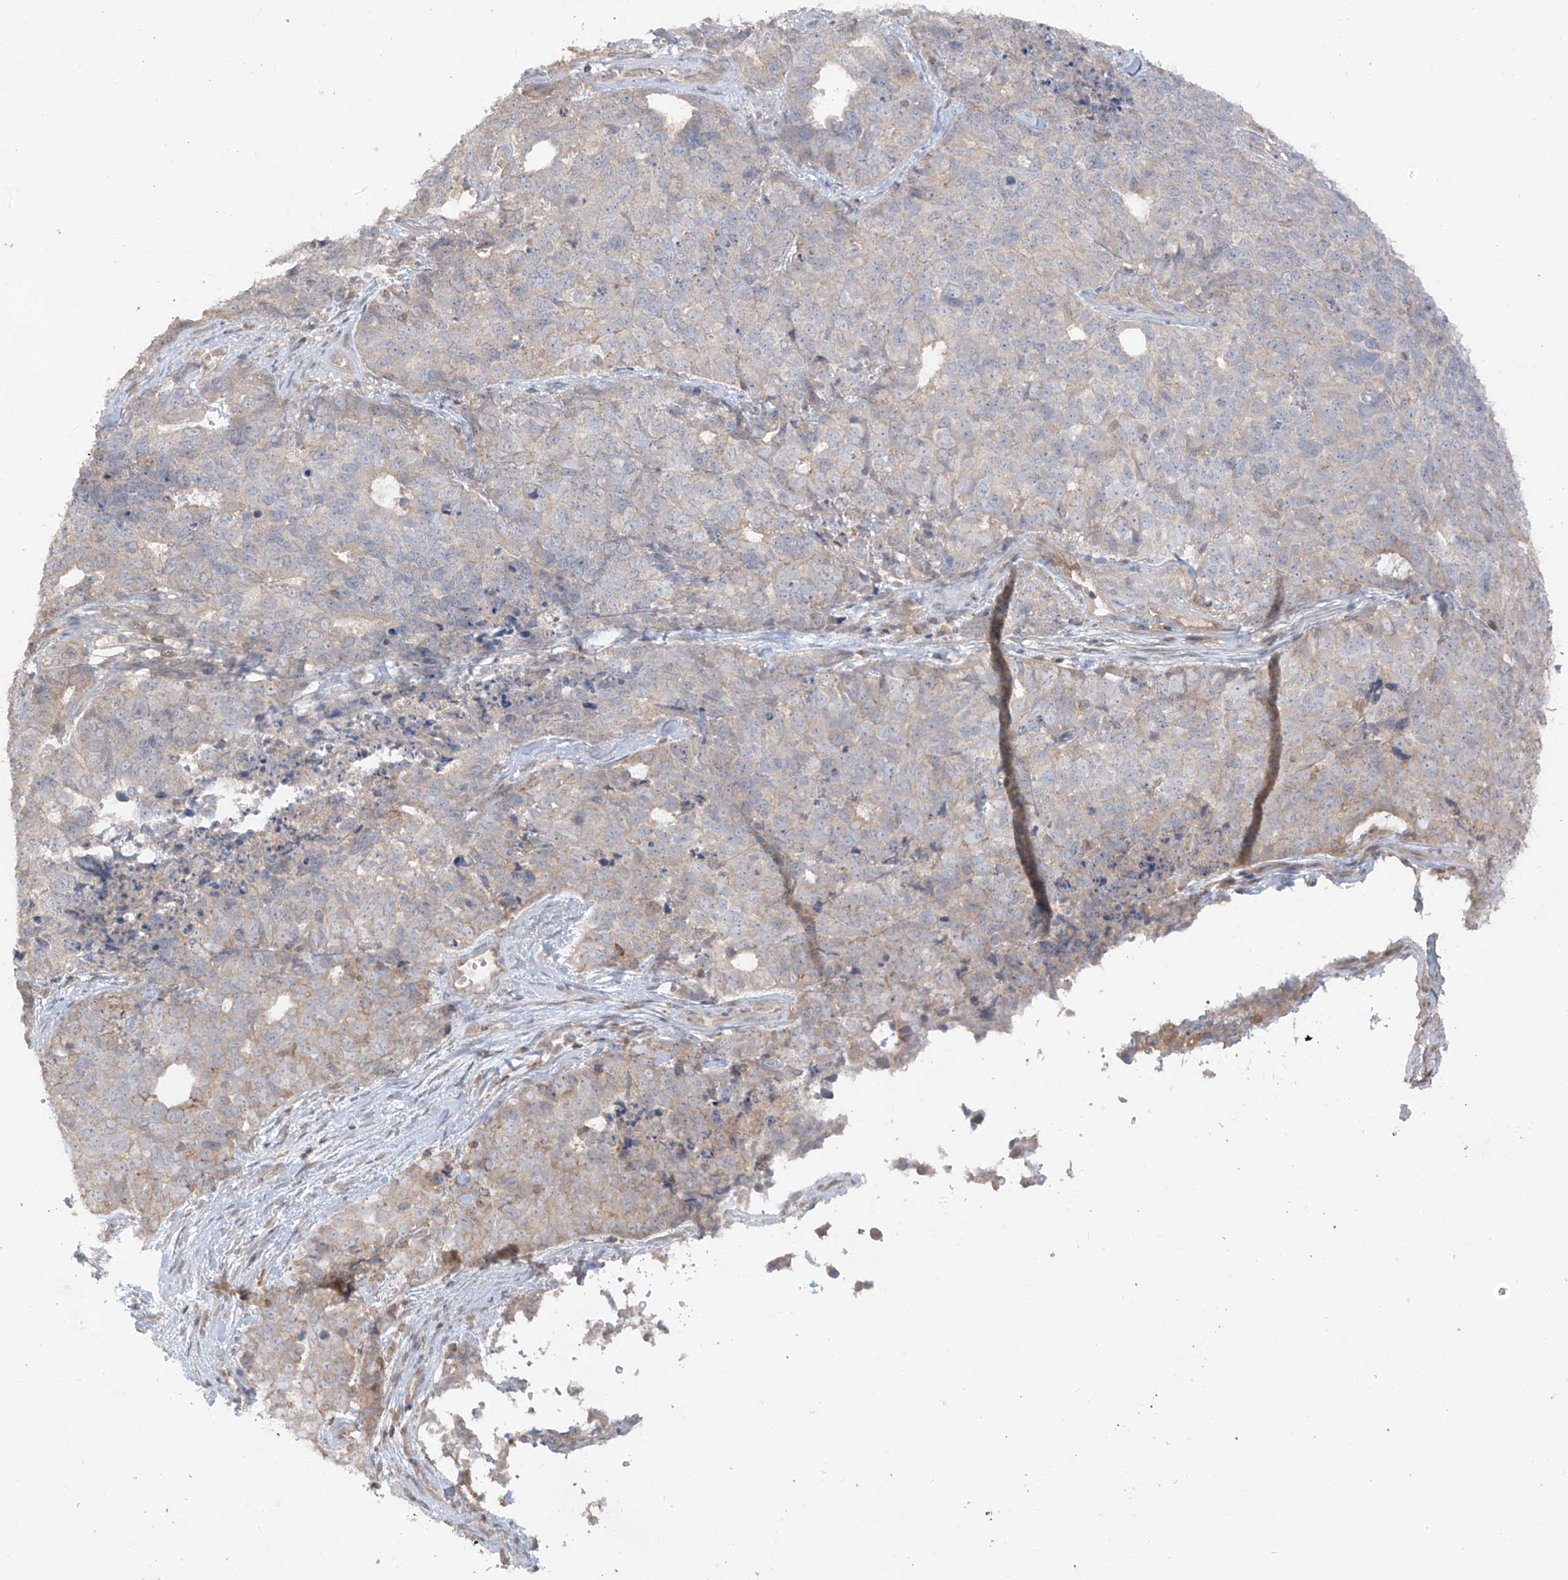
{"staining": {"intensity": "negative", "quantity": "none", "location": "none"}, "tissue": "cervical cancer", "cell_type": "Tumor cells", "image_type": "cancer", "snomed": [{"axis": "morphology", "description": "Squamous cell carcinoma, NOS"}, {"axis": "topography", "description": "Cervix"}], "caption": "The histopathology image exhibits no significant expression in tumor cells of squamous cell carcinoma (cervical).", "gene": "ANGEL2", "patient": {"sex": "female", "age": 63}}